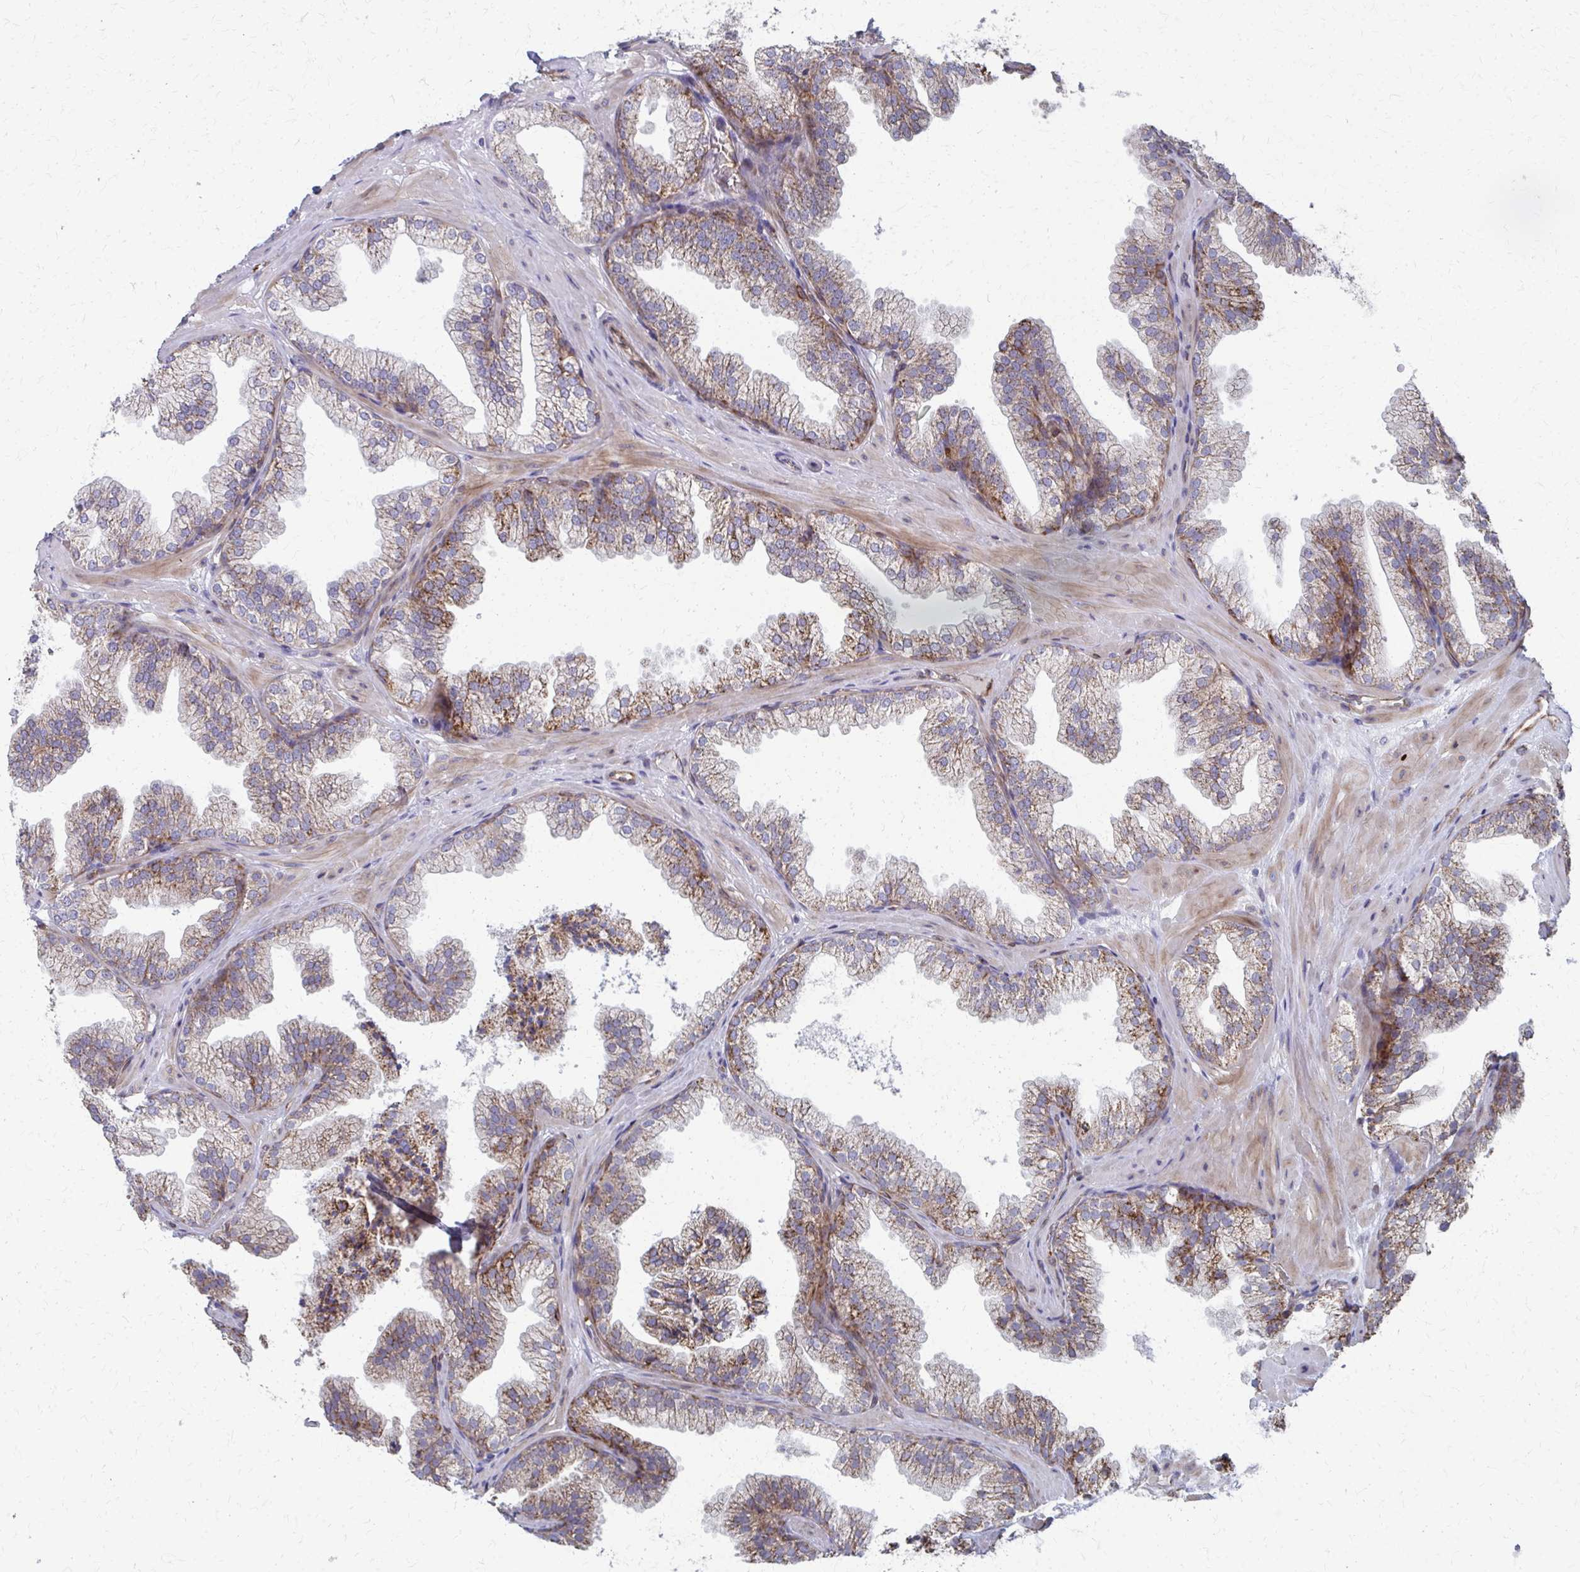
{"staining": {"intensity": "moderate", "quantity": "25%-75%", "location": "cytoplasmic/membranous"}, "tissue": "prostate", "cell_type": "Glandular cells", "image_type": "normal", "snomed": [{"axis": "morphology", "description": "Normal tissue, NOS"}, {"axis": "topography", "description": "Prostate"}], "caption": "IHC (DAB (3,3'-diaminobenzidine)) staining of unremarkable human prostate shows moderate cytoplasmic/membranous protein positivity in about 25%-75% of glandular cells. The staining was performed using DAB (3,3'-diaminobenzidine) to visualize the protein expression in brown, while the nuclei were stained in blue with hematoxylin (Magnification: 20x).", "gene": "FAHD1", "patient": {"sex": "male", "age": 37}}